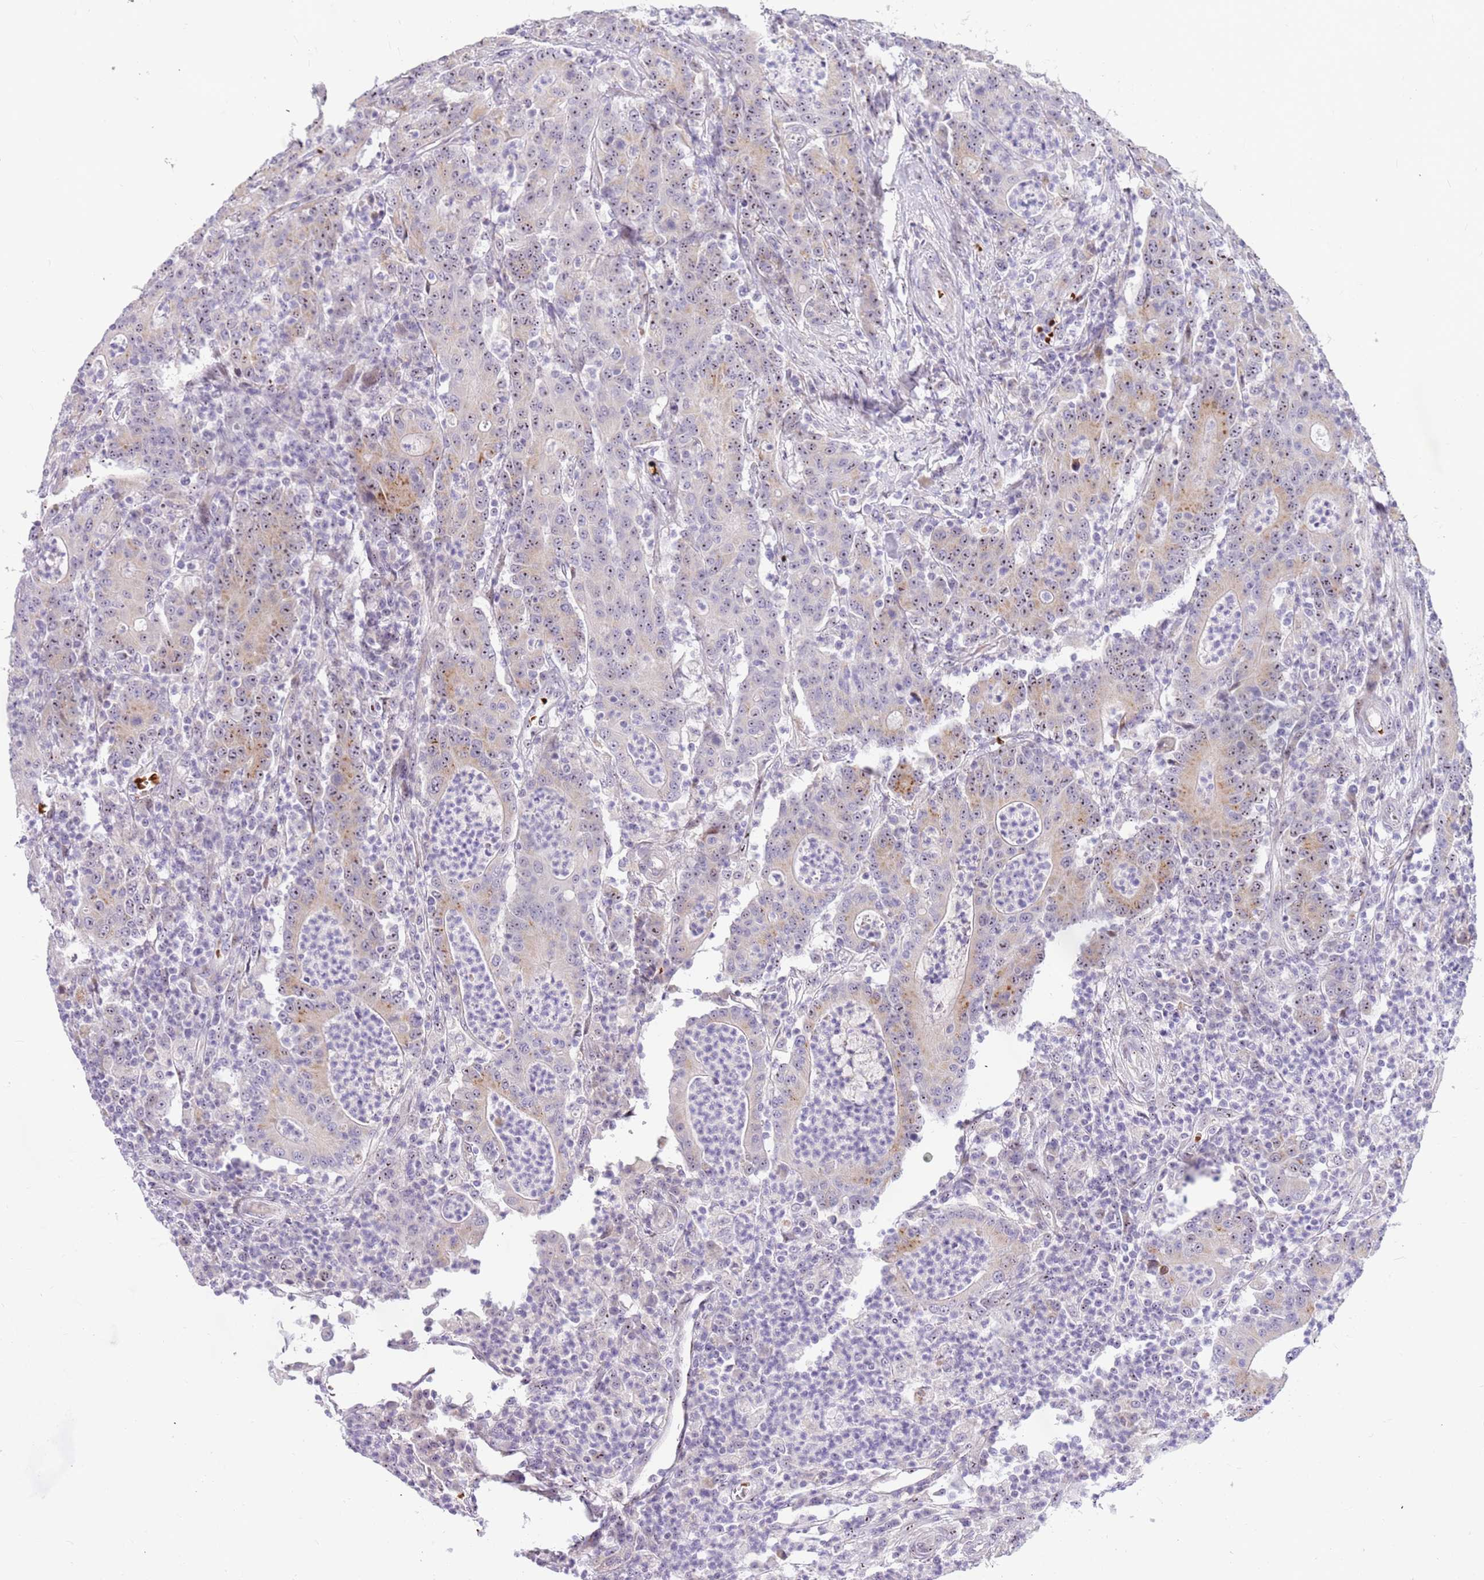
{"staining": {"intensity": "moderate", "quantity": "25%-75%", "location": "cytoplasmic/membranous,nuclear"}, "tissue": "colorectal cancer", "cell_type": "Tumor cells", "image_type": "cancer", "snomed": [{"axis": "morphology", "description": "Adenocarcinoma, NOS"}, {"axis": "topography", "description": "Colon"}], "caption": "Tumor cells show medium levels of moderate cytoplasmic/membranous and nuclear staining in about 25%-75% of cells in human colorectal adenocarcinoma.", "gene": "DNAJA3", "patient": {"sex": "male", "age": 83}}